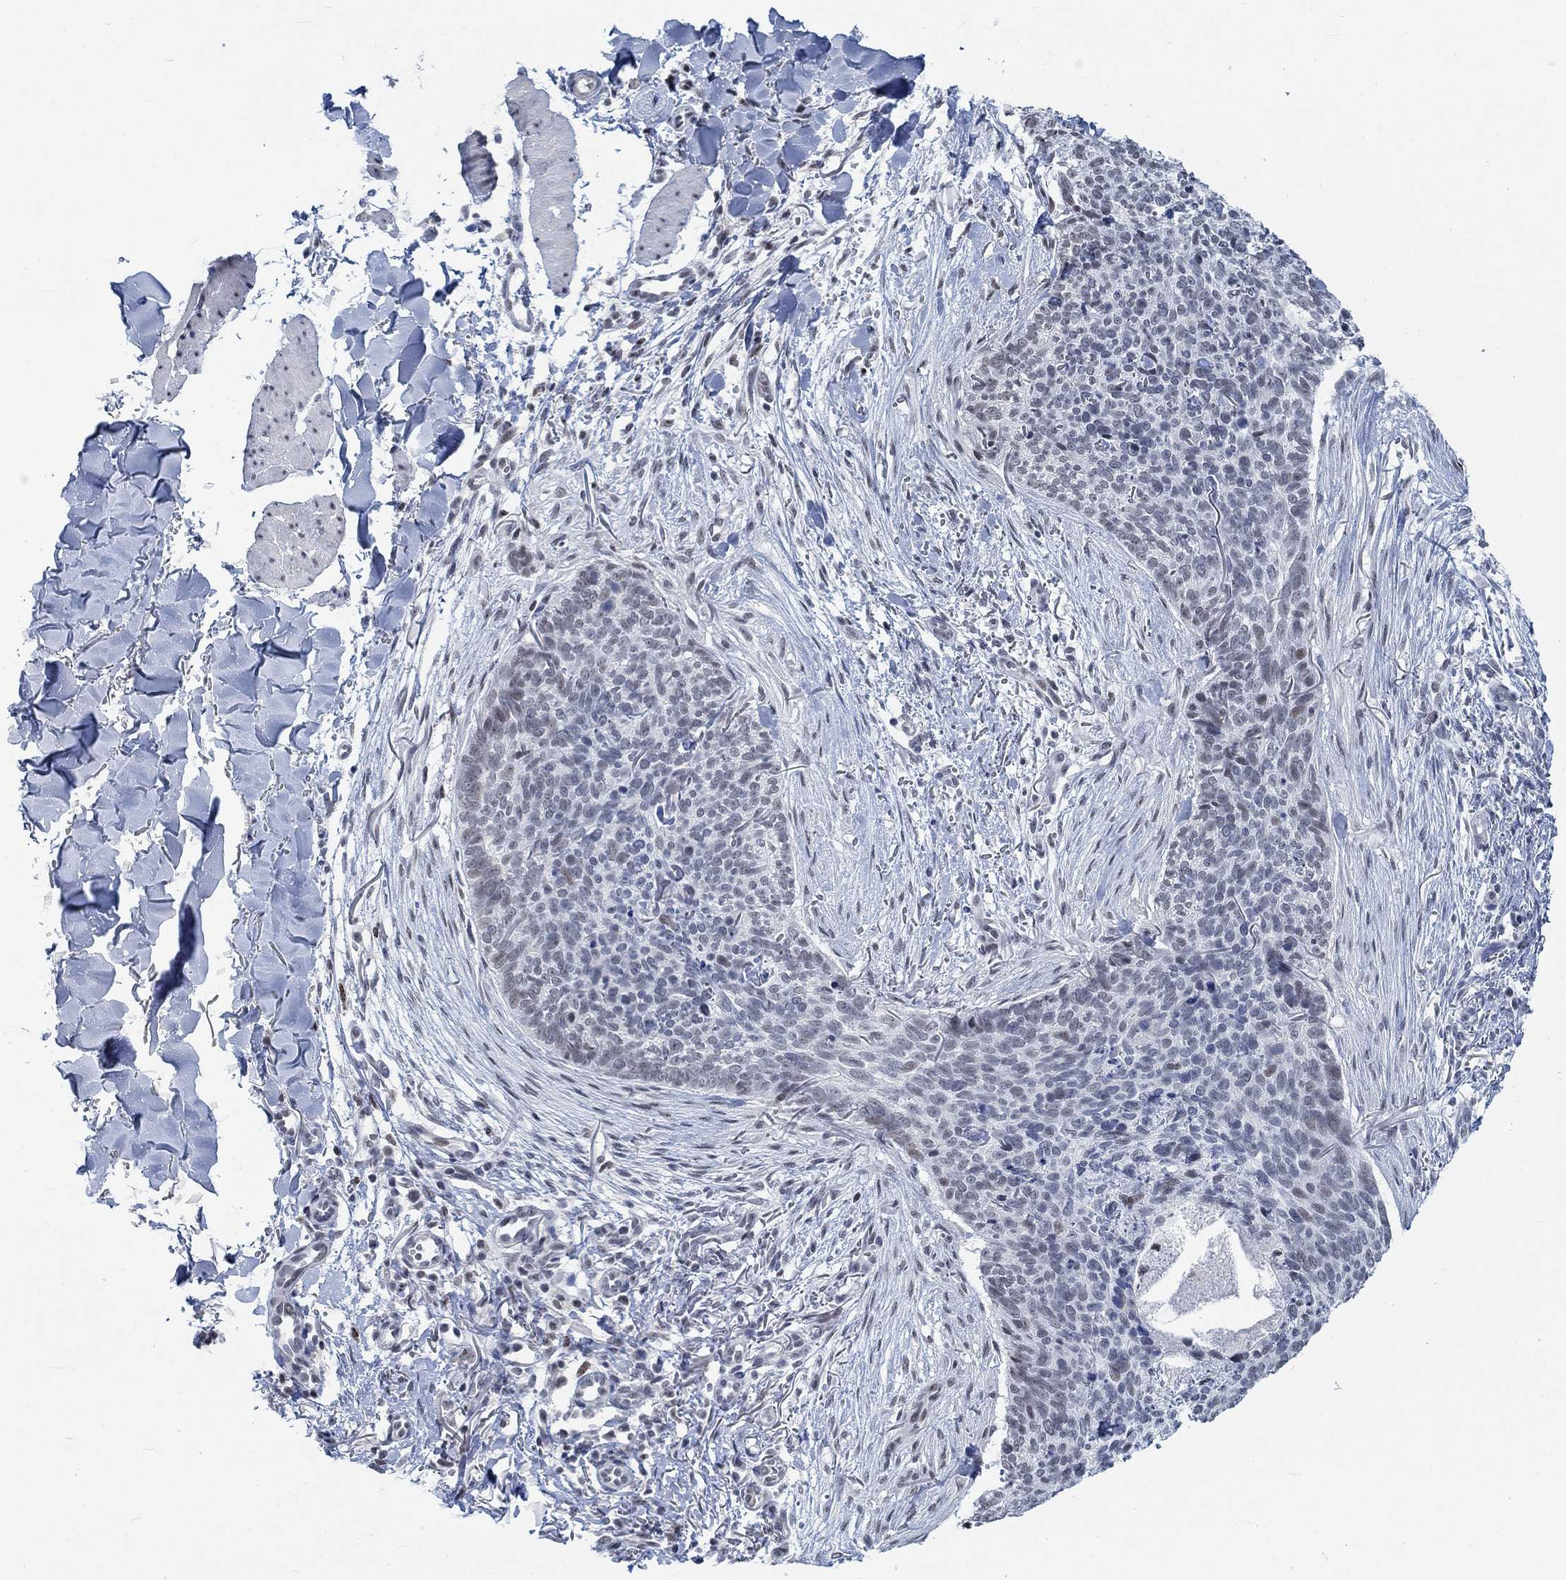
{"staining": {"intensity": "negative", "quantity": "none", "location": "none"}, "tissue": "skin cancer", "cell_type": "Tumor cells", "image_type": "cancer", "snomed": [{"axis": "morphology", "description": "Basal cell carcinoma"}, {"axis": "topography", "description": "Skin"}], "caption": "Tumor cells are negative for brown protein staining in basal cell carcinoma (skin). The staining is performed using DAB brown chromogen with nuclei counter-stained in using hematoxylin.", "gene": "KCNH8", "patient": {"sex": "male", "age": 64}}